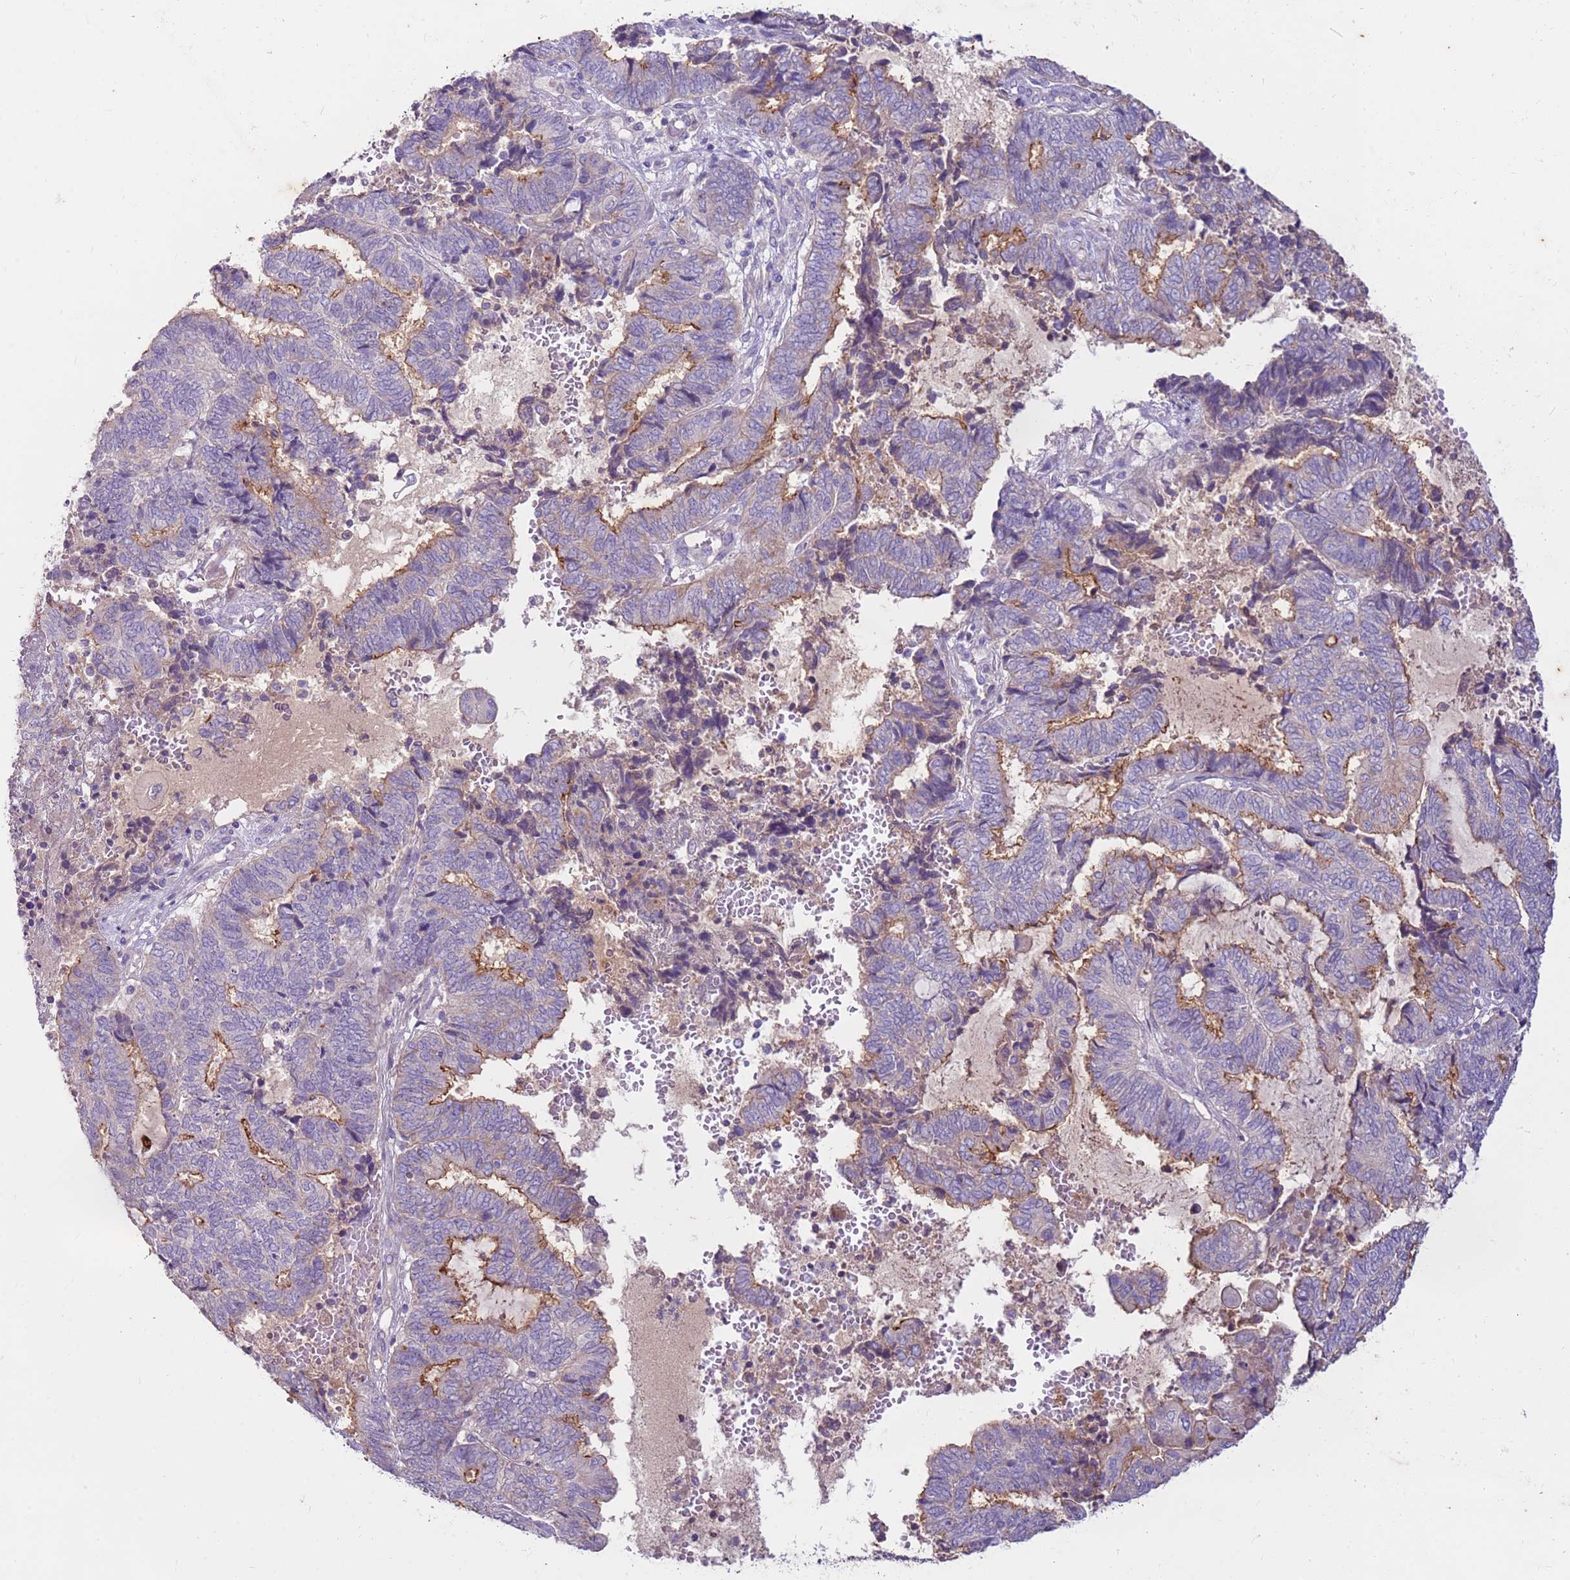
{"staining": {"intensity": "moderate", "quantity": "25%-75%", "location": "cytoplasmic/membranous"}, "tissue": "endometrial cancer", "cell_type": "Tumor cells", "image_type": "cancer", "snomed": [{"axis": "morphology", "description": "Adenocarcinoma, NOS"}, {"axis": "topography", "description": "Uterus"}, {"axis": "topography", "description": "Endometrium"}], "caption": "An image of human endometrial cancer stained for a protein reveals moderate cytoplasmic/membranous brown staining in tumor cells.", "gene": "SLC44A4", "patient": {"sex": "female", "age": 70}}